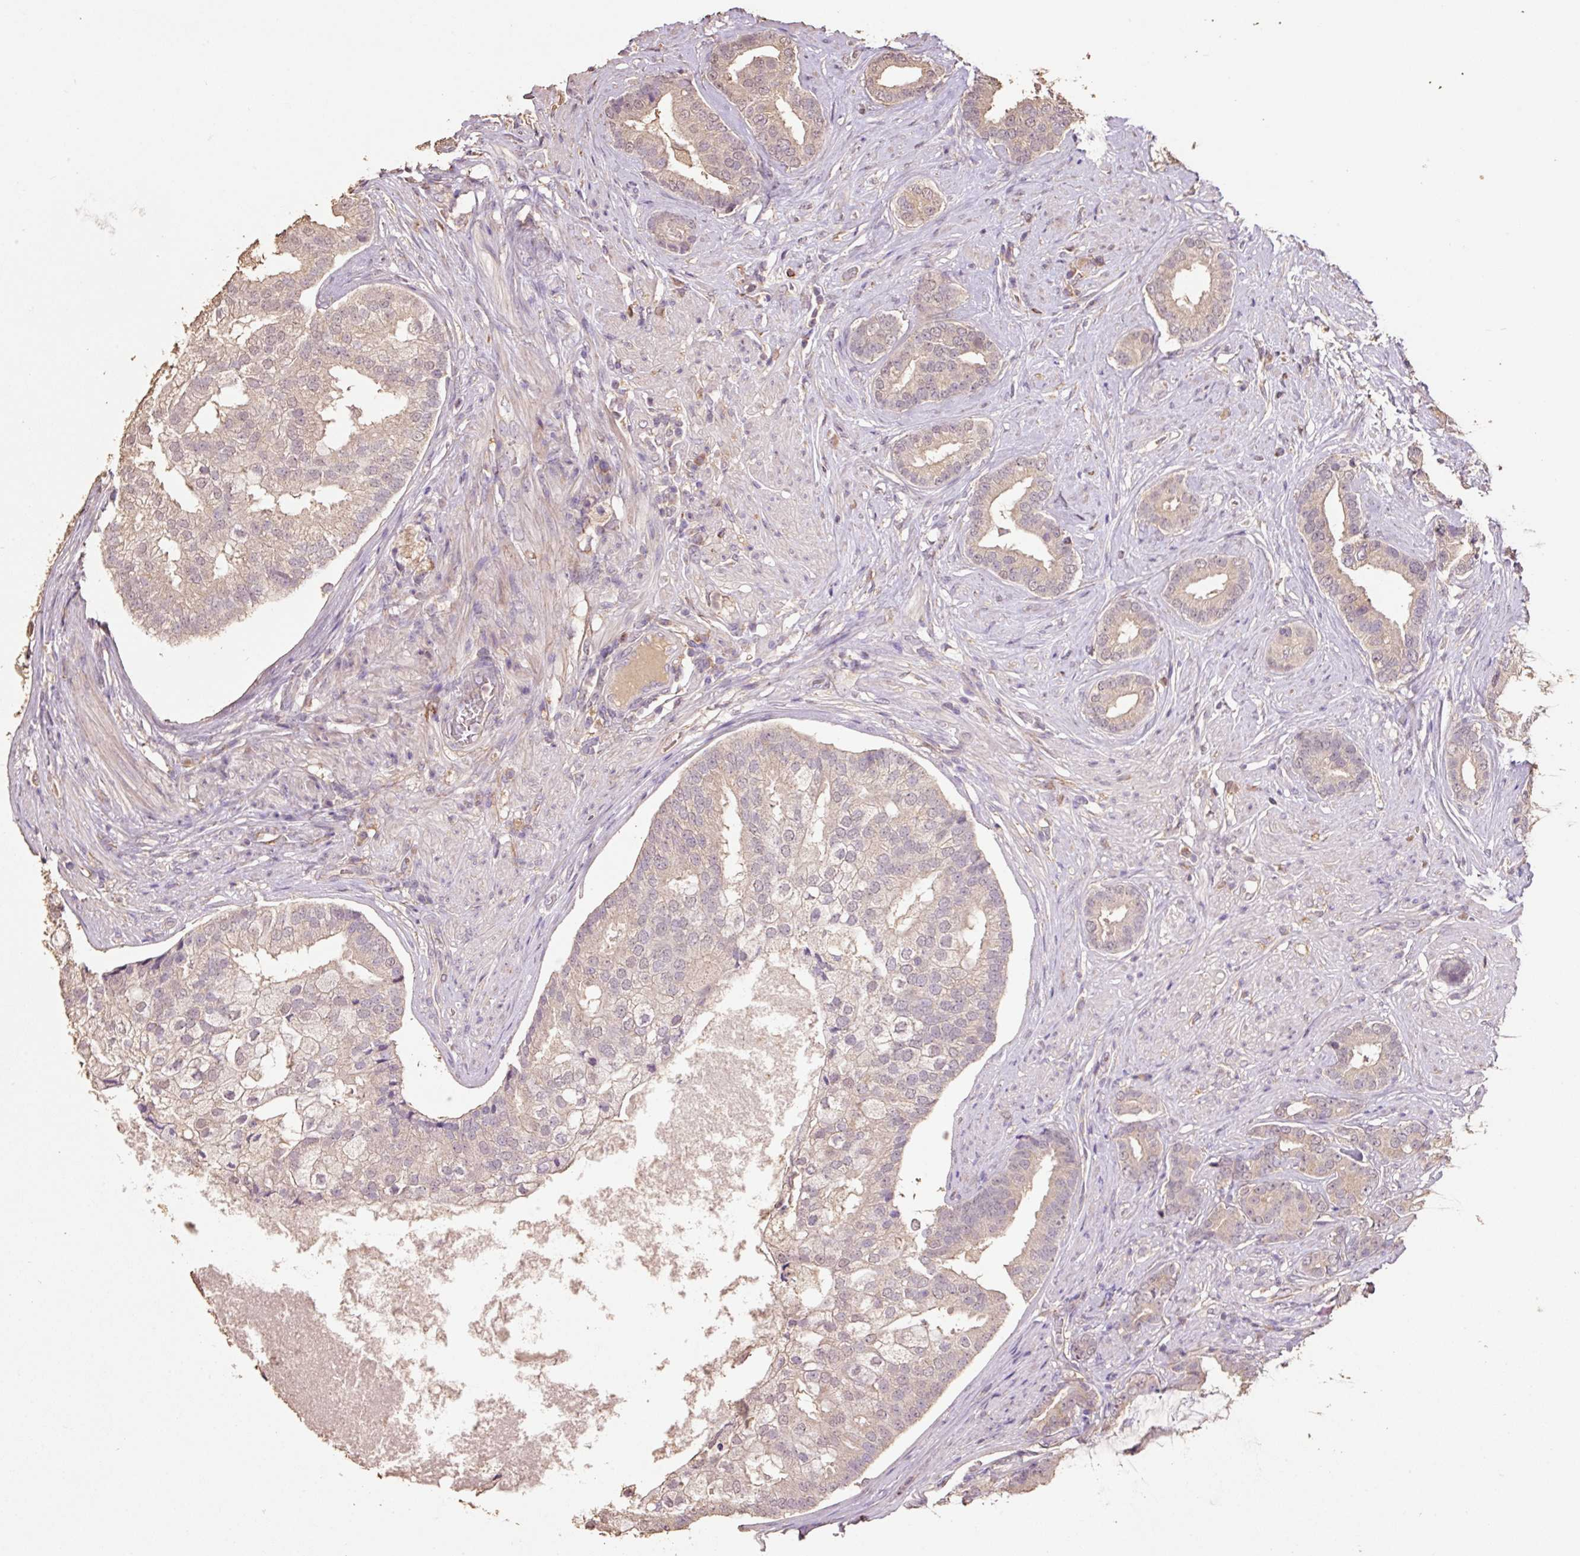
{"staining": {"intensity": "weak", "quantity": "25%-75%", "location": "cytoplasmic/membranous"}, "tissue": "prostate cancer", "cell_type": "Tumor cells", "image_type": "cancer", "snomed": [{"axis": "morphology", "description": "Adenocarcinoma, High grade"}, {"axis": "topography", "description": "Prostate"}], "caption": "Prostate cancer was stained to show a protein in brown. There is low levels of weak cytoplasmic/membranous positivity in approximately 25%-75% of tumor cells.", "gene": "HERC2", "patient": {"sex": "male", "age": 55}}